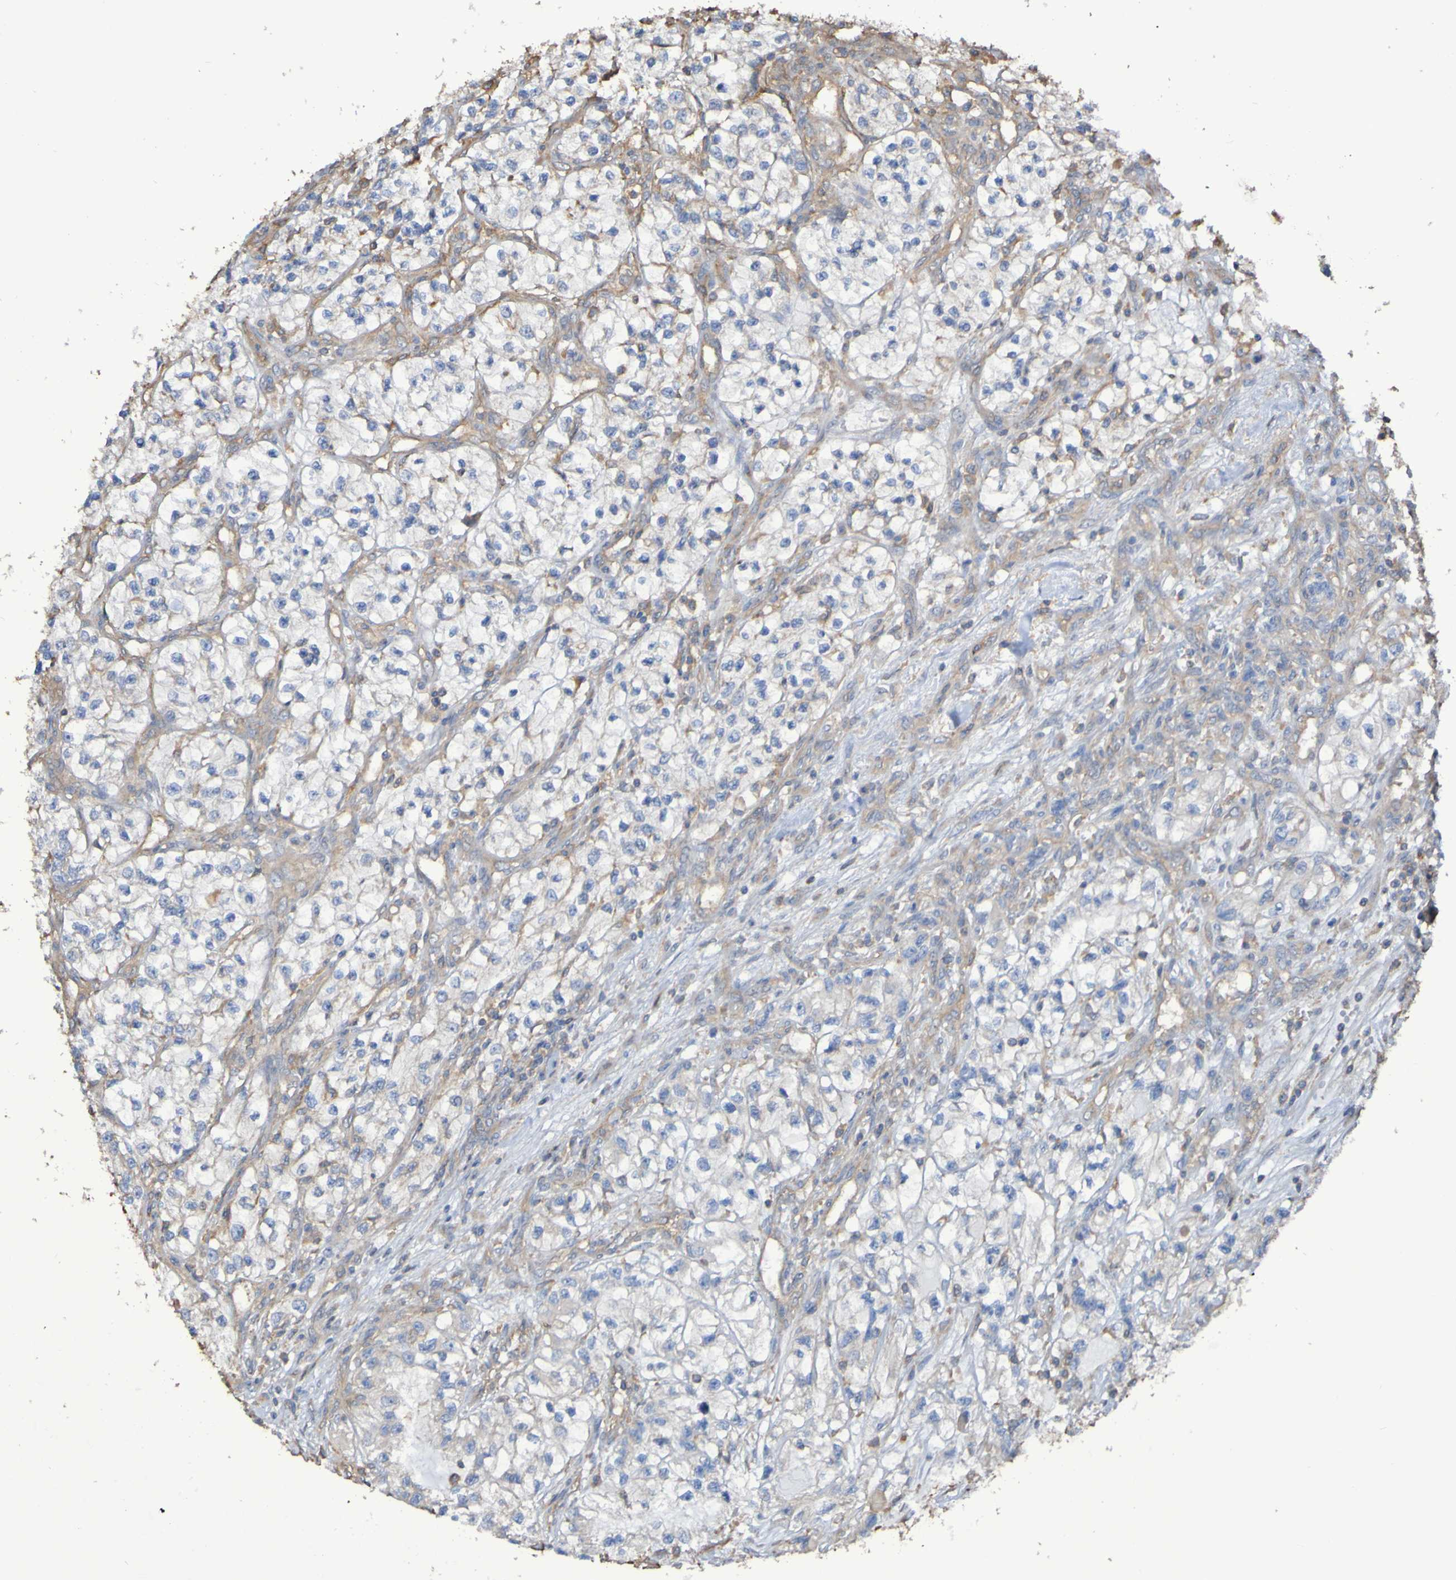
{"staining": {"intensity": "negative", "quantity": "none", "location": "none"}, "tissue": "renal cancer", "cell_type": "Tumor cells", "image_type": "cancer", "snomed": [{"axis": "morphology", "description": "Adenocarcinoma, NOS"}, {"axis": "topography", "description": "Kidney"}], "caption": "This image is of renal adenocarcinoma stained with immunohistochemistry (IHC) to label a protein in brown with the nuclei are counter-stained blue. There is no positivity in tumor cells.", "gene": "SYNJ1", "patient": {"sex": "female", "age": 57}}